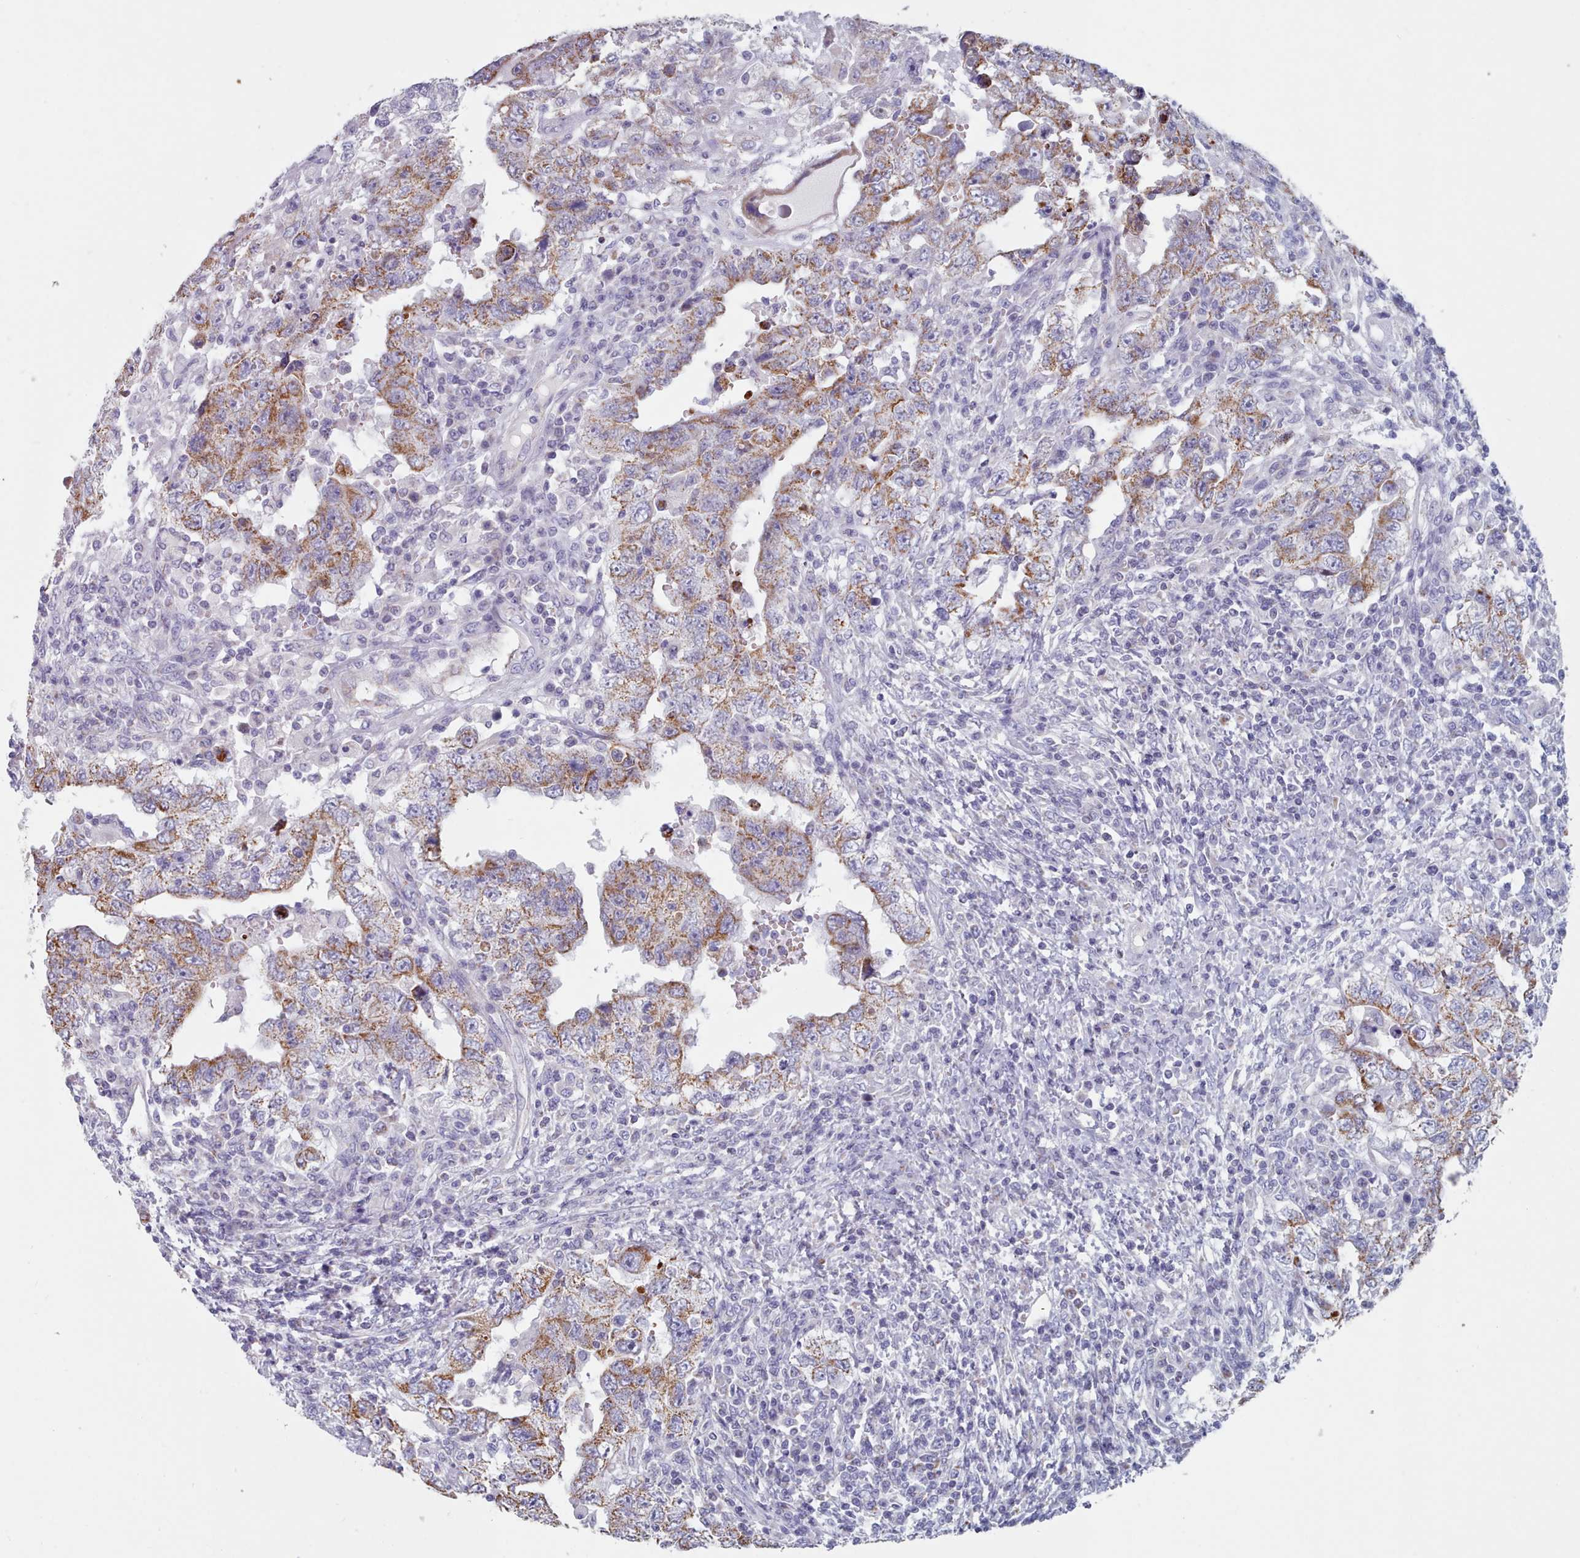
{"staining": {"intensity": "moderate", "quantity": ">75%", "location": "cytoplasmic/membranous"}, "tissue": "testis cancer", "cell_type": "Tumor cells", "image_type": "cancer", "snomed": [{"axis": "morphology", "description": "Carcinoma, Embryonal, NOS"}, {"axis": "topography", "description": "Testis"}], "caption": "DAB immunohistochemical staining of testis cancer shows moderate cytoplasmic/membranous protein staining in about >75% of tumor cells.", "gene": "HAO1", "patient": {"sex": "male", "age": 26}}